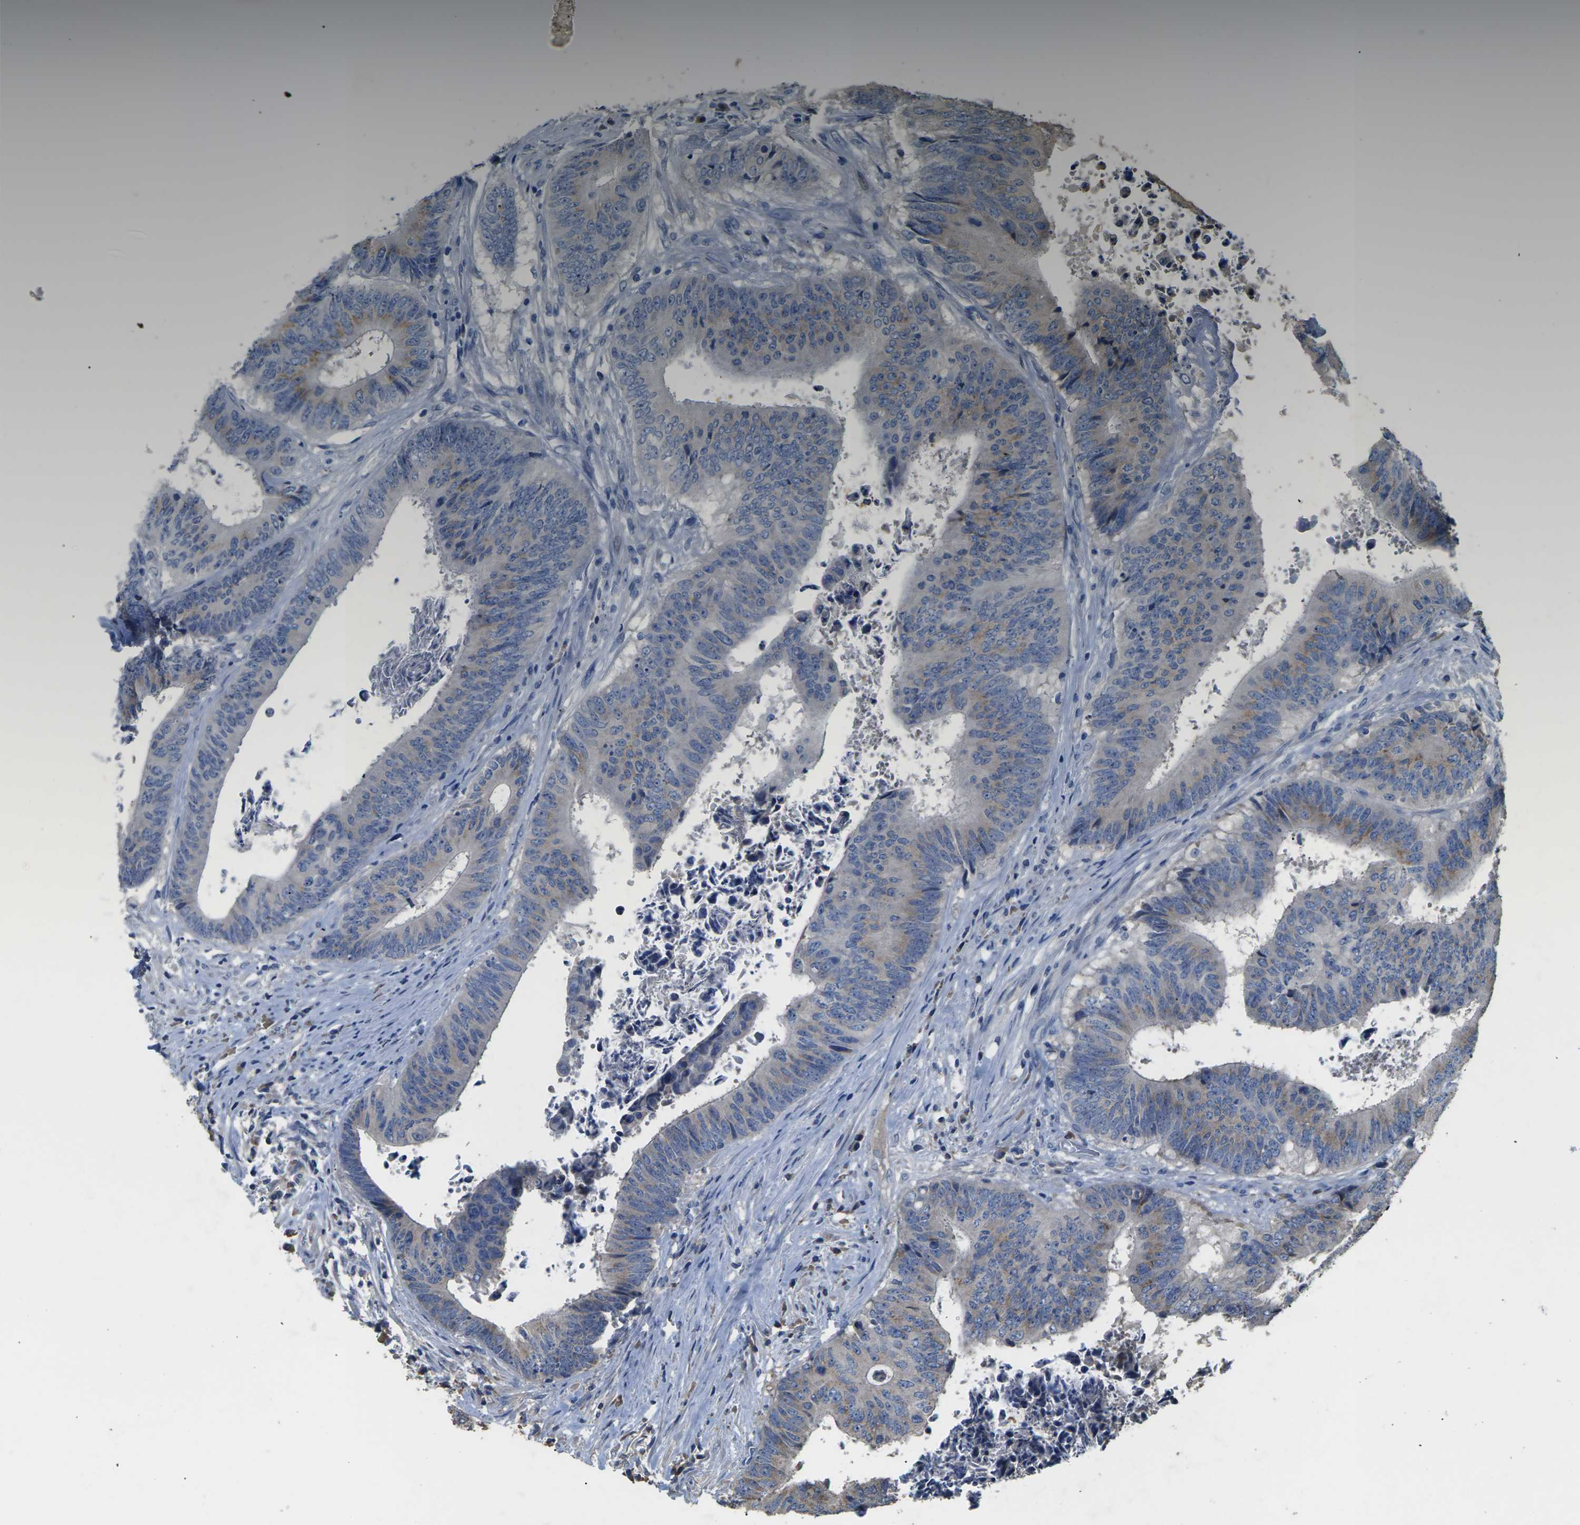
{"staining": {"intensity": "weak", "quantity": "25%-75%", "location": "cytoplasmic/membranous"}, "tissue": "colorectal cancer", "cell_type": "Tumor cells", "image_type": "cancer", "snomed": [{"axis": "morphology", "description": "Adenocarcinoma, NOS"}, {"axis": "topography", "description": "Rectum"}], "caption": "This is a photomicrograph of immunohistochemistry staining of colorectal cancer, which shows weak expression in the cytoplasmic/membranous of tumor cells.", "gene": "B4GAT1", "patient": {"sex": "male", "age": 72}}